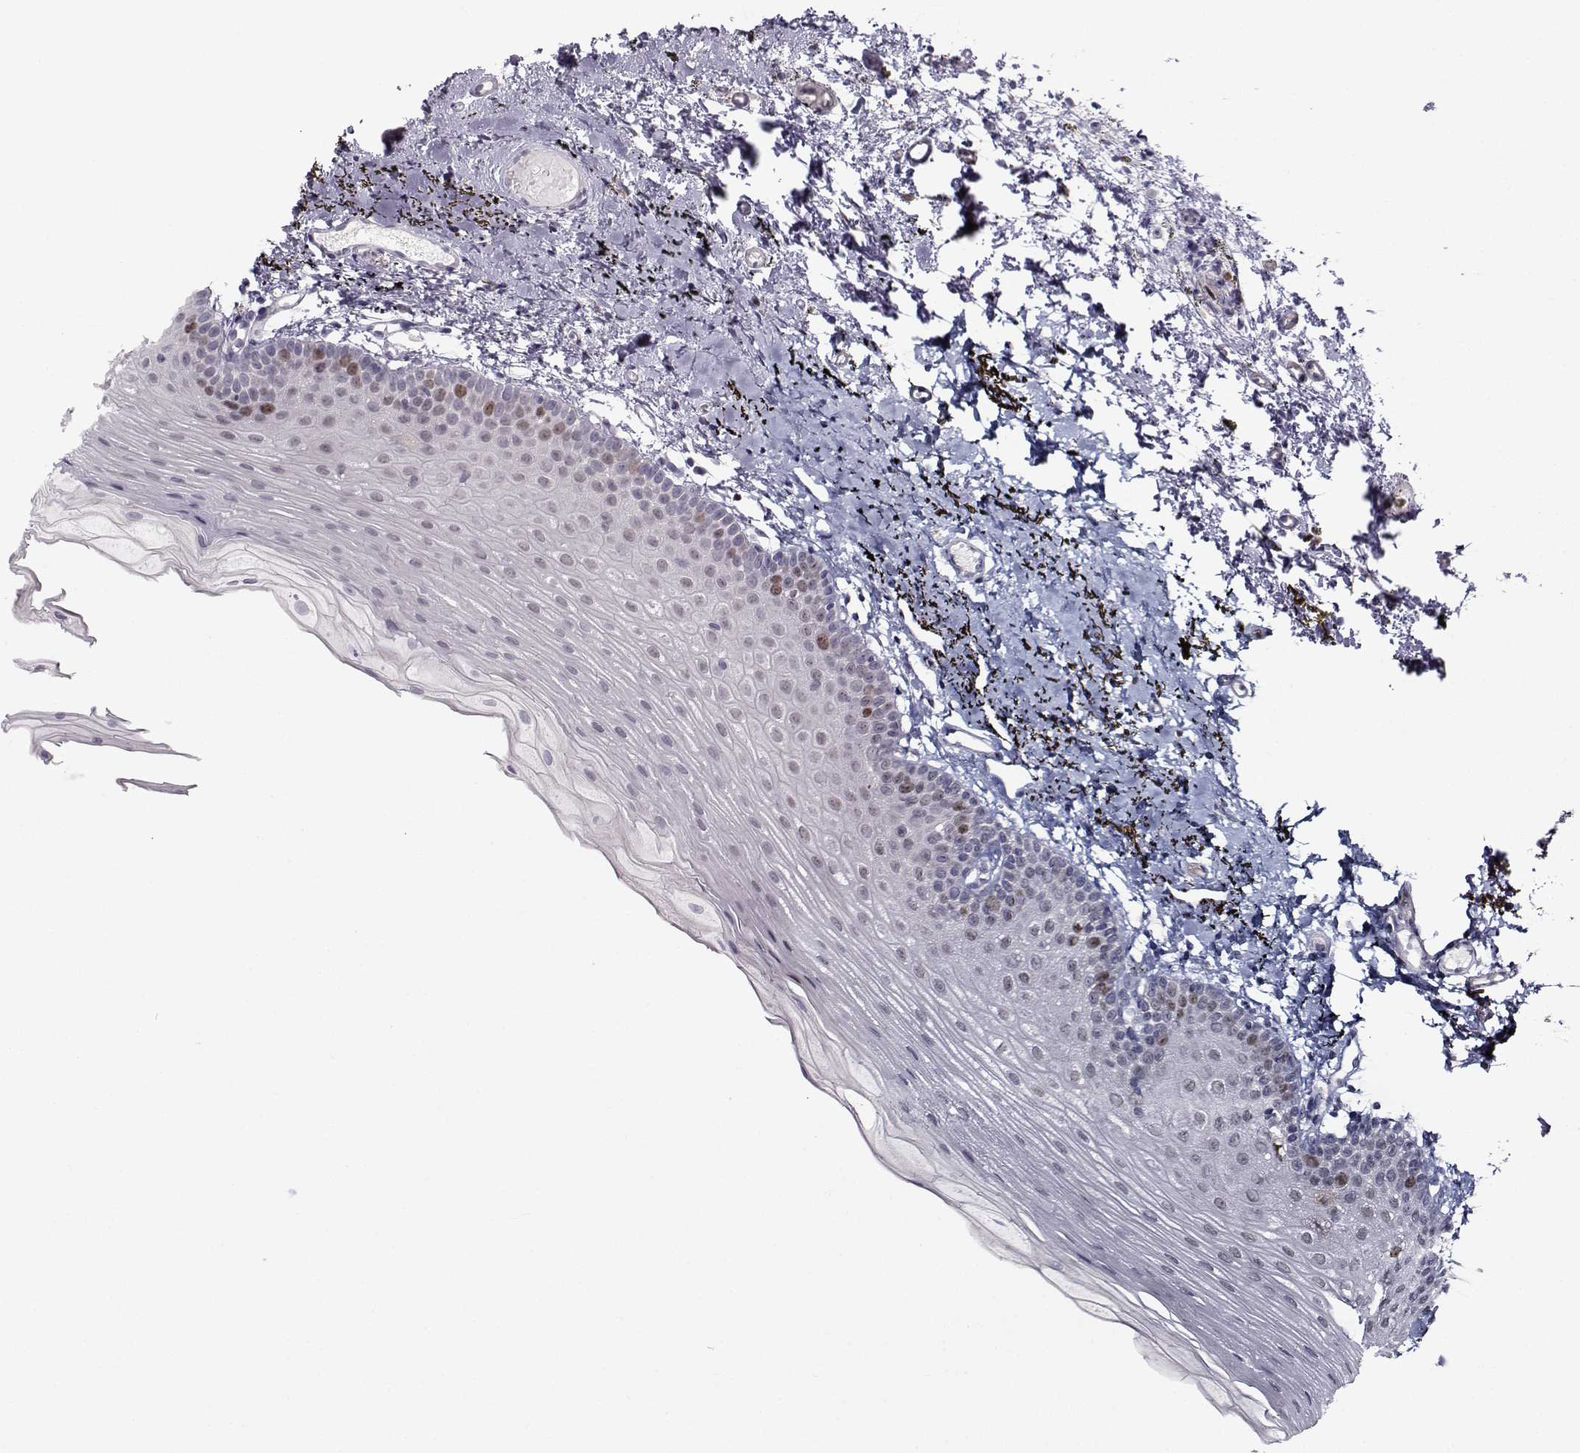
{"staining": {"intensity": "moderate", "quantity": "<25%", "location": "nuclear"}, "tissue": "oral mucosa", "cell_type": "Squamous epithelial cells", "image_type": "normal", "snomed": [{"axis": "morphology", "description": "Normal tissue, NOS"}, {"axis": "topography", "description": "Oral tissue"}], "caption": "Moderate nuclear expression for a protein is appreciated in about <25% of squamous epithelial cells of unremarkable oral mucosa using immunohistochemistry.", "gene": "LRP8", "patient": {"sex": "female", "age": 57}}